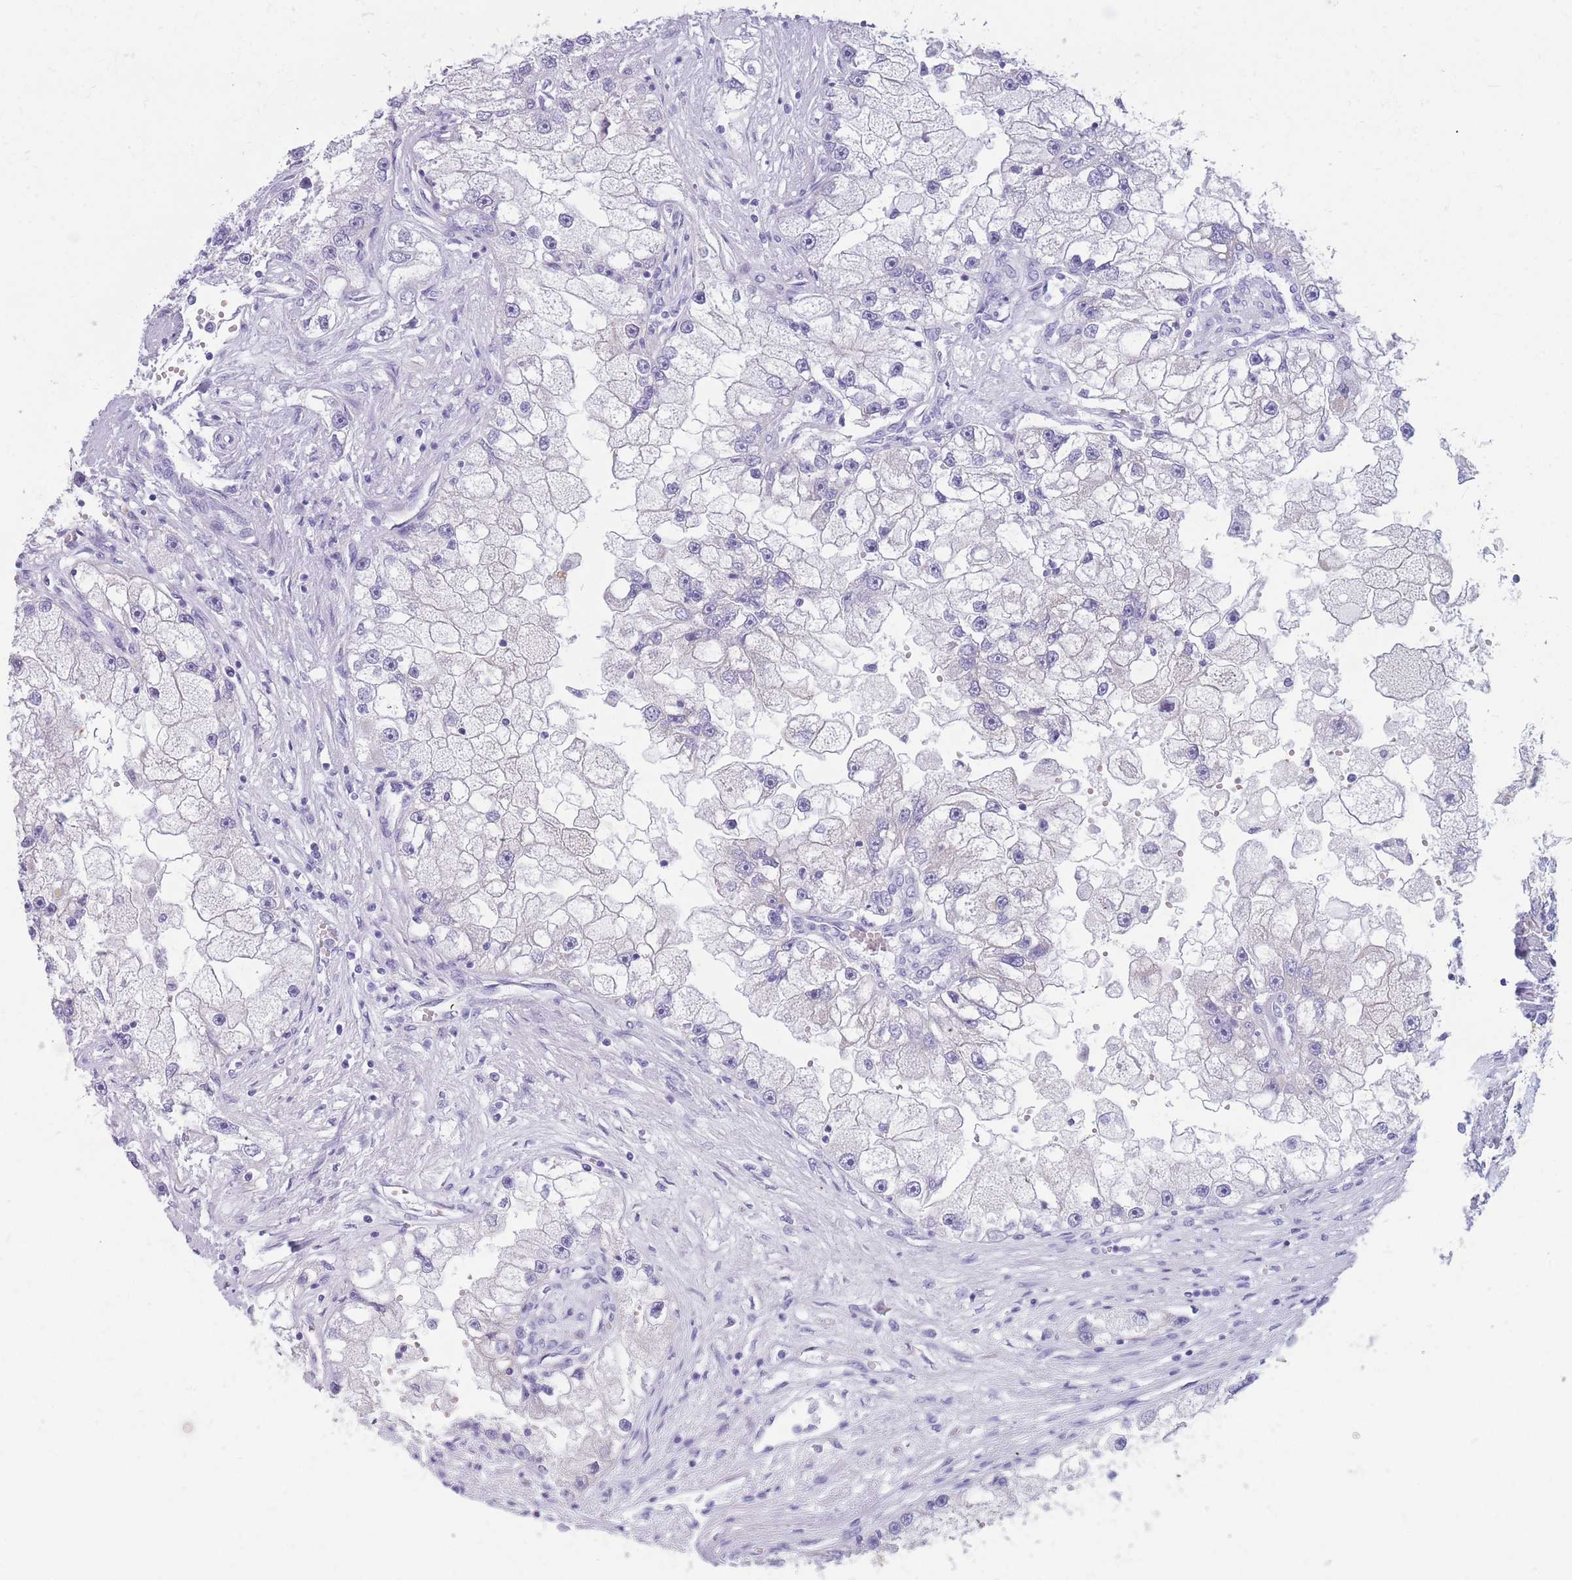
{"staining": {"intensity": "negative", "quantity": "none", "location": "none"}, "tissue": "renal cancer", "cell_type": "Tumor cells", "image_type": "cancer", "snomed": [{"axis": "morphology", "description": "Adenocarcinoma, NOS"}, {"axis": "topography", "description": "Kidney"}], "caption": "High power microscopy micrograph of an immunohistochemistry micrograph of renal cancer, revealing no significant expression in tumor cells. (DAB (3,3'-diaminobenzidine) immunohistochemistry visualized using brightfield microscopy, high magnification).", "gene": "COL27A1", "patient": {"sex": "male", "age": 63}}